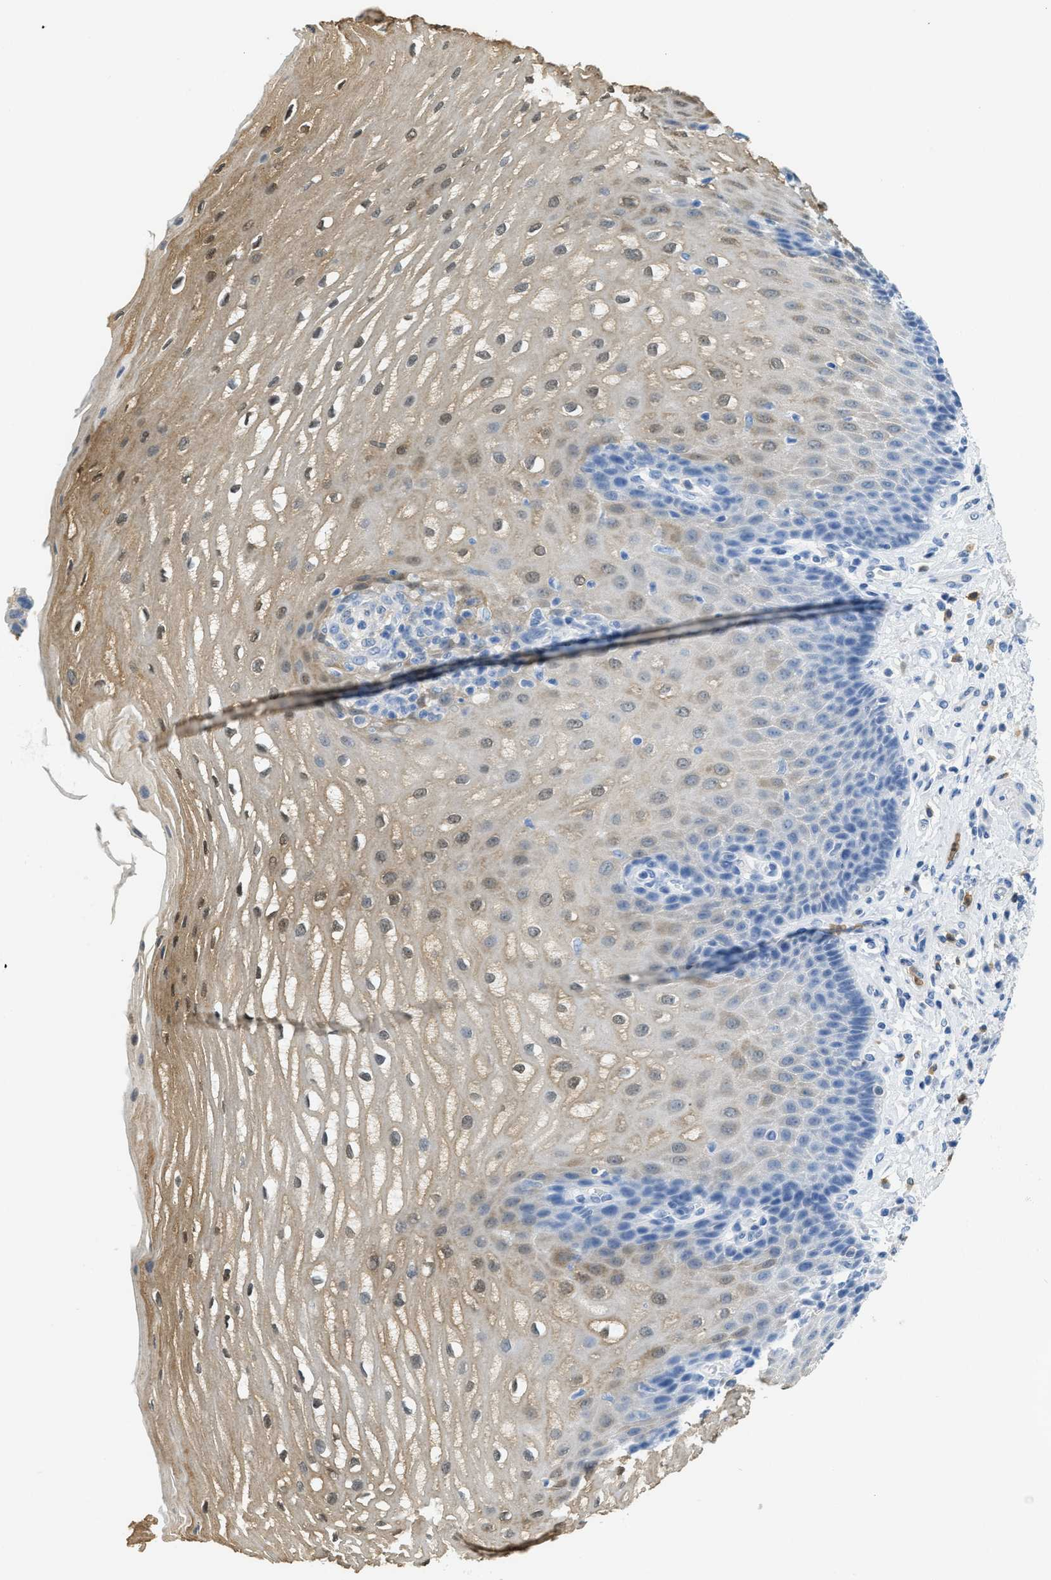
{"staining": {"intensity": "moderate", "quantity": "<25%", "location": "cytoplasmic/membranous,nuclear"}, "tissue": "esophagus", "cell_type": "Squamous epithelial cells", "image_type": "normal", "snomed": [{"axis": "morphology", "description": "Normal tissue, NOS"}, {"axis": "topography", "description": "Esophagus"}], "caption": "Esophagus stained with immunohistochemistry demonstrates moderate cytoplasmic/membranous,nuclear positivity in about <25% of squamous epithelial cells.", "gene": "SERPINB1", "patient": {"sex": "male", "age": 54}}